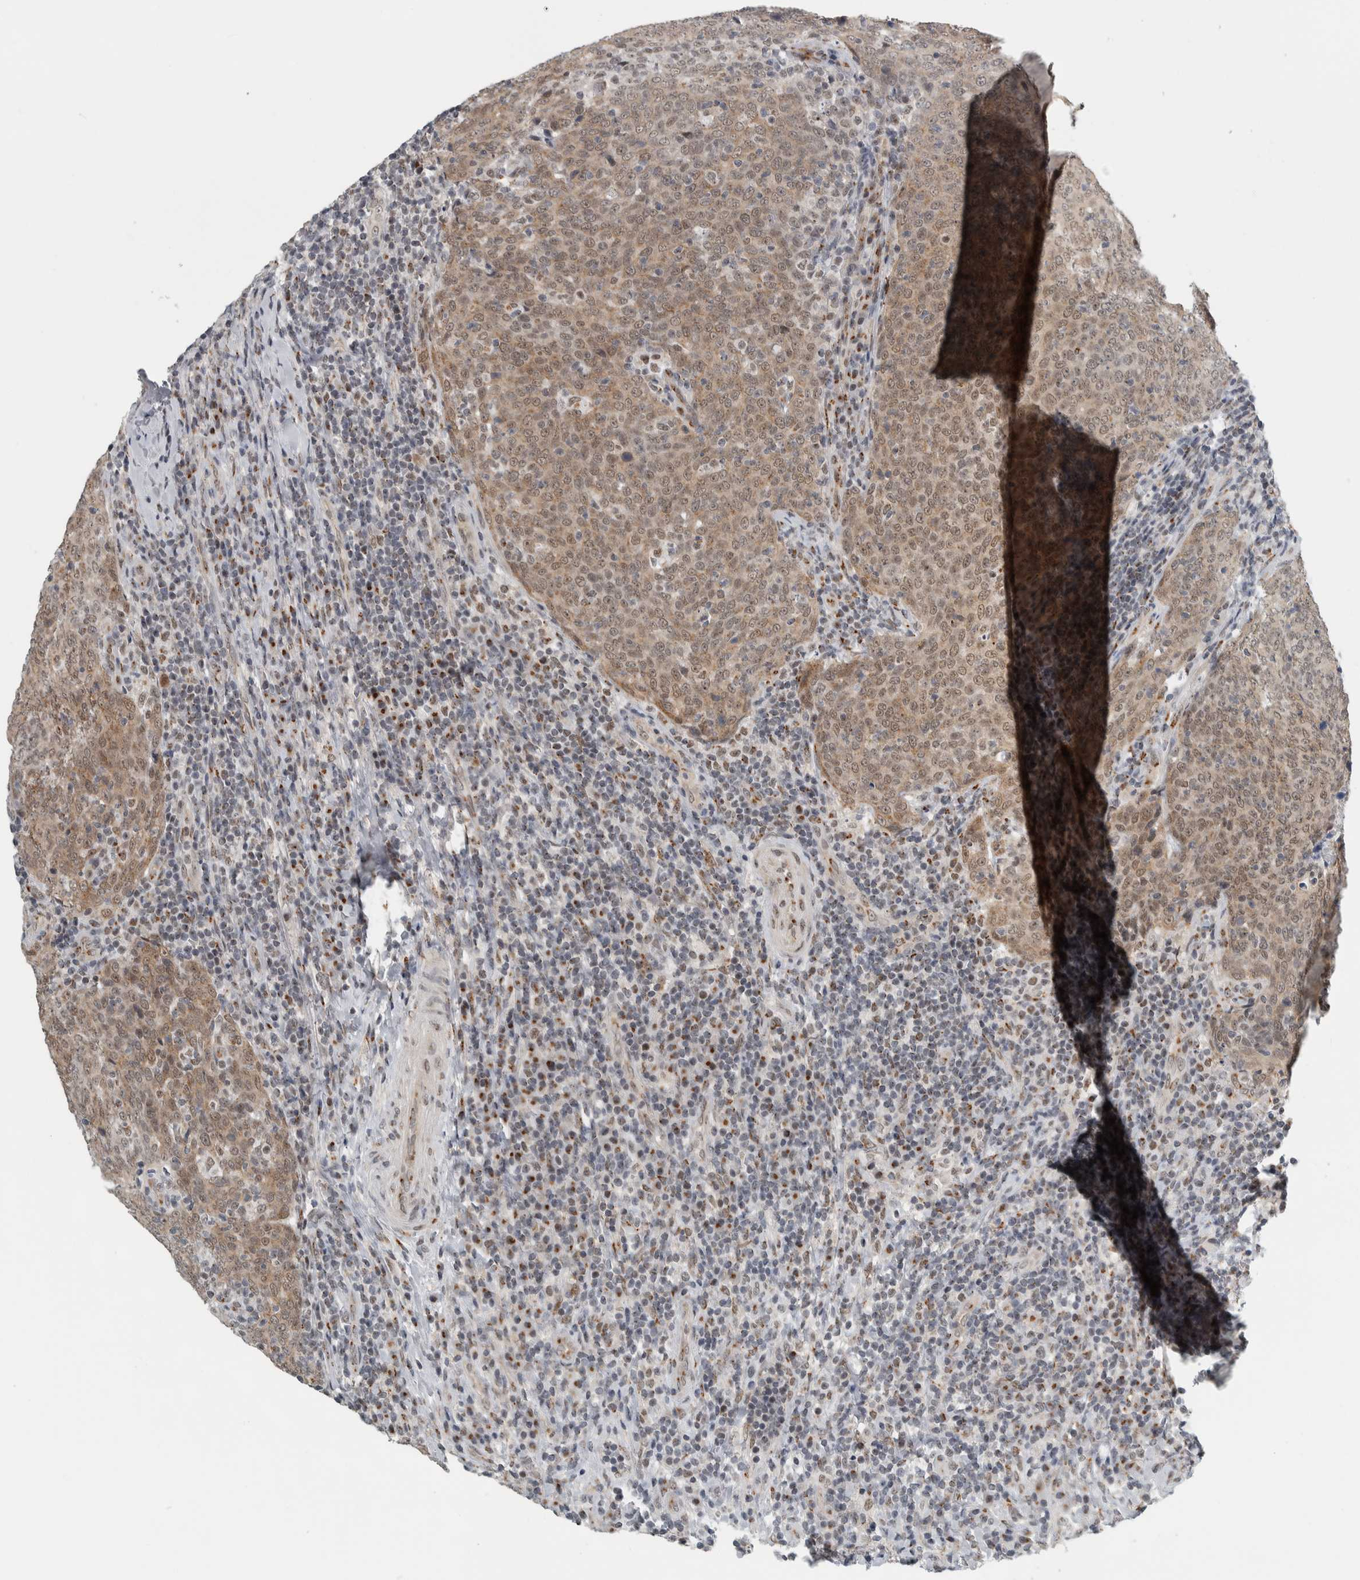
{"staining": {"intensity": "moderate", "quantity": ">75%", "location": "cytoplasmic/membranous,nuclear"}, "tissue": "head and neck cancer", "cell_type": "Tumor cells", "image_type": "cancer", "snomed": [{"axis": "morphology", "description": "Squamous cell carcinoma, NOS"}, {"axis": "morphology", "description": "Squamous cell carcinoma, metastatic, NOS"}, {"axis": "topography", "description": "Lymph node"}, {"axis": "topography", "description": "Head-Neck"}], "caption": "Head and neck cancer stained with DAB IHC reveals medium levels of moderate cytoplasmic/membranous and nuclear positivity in approximately >75% of tumor cells.", "gene": "ZMYND8", "patient": {"sex": "male", "age": 62}}